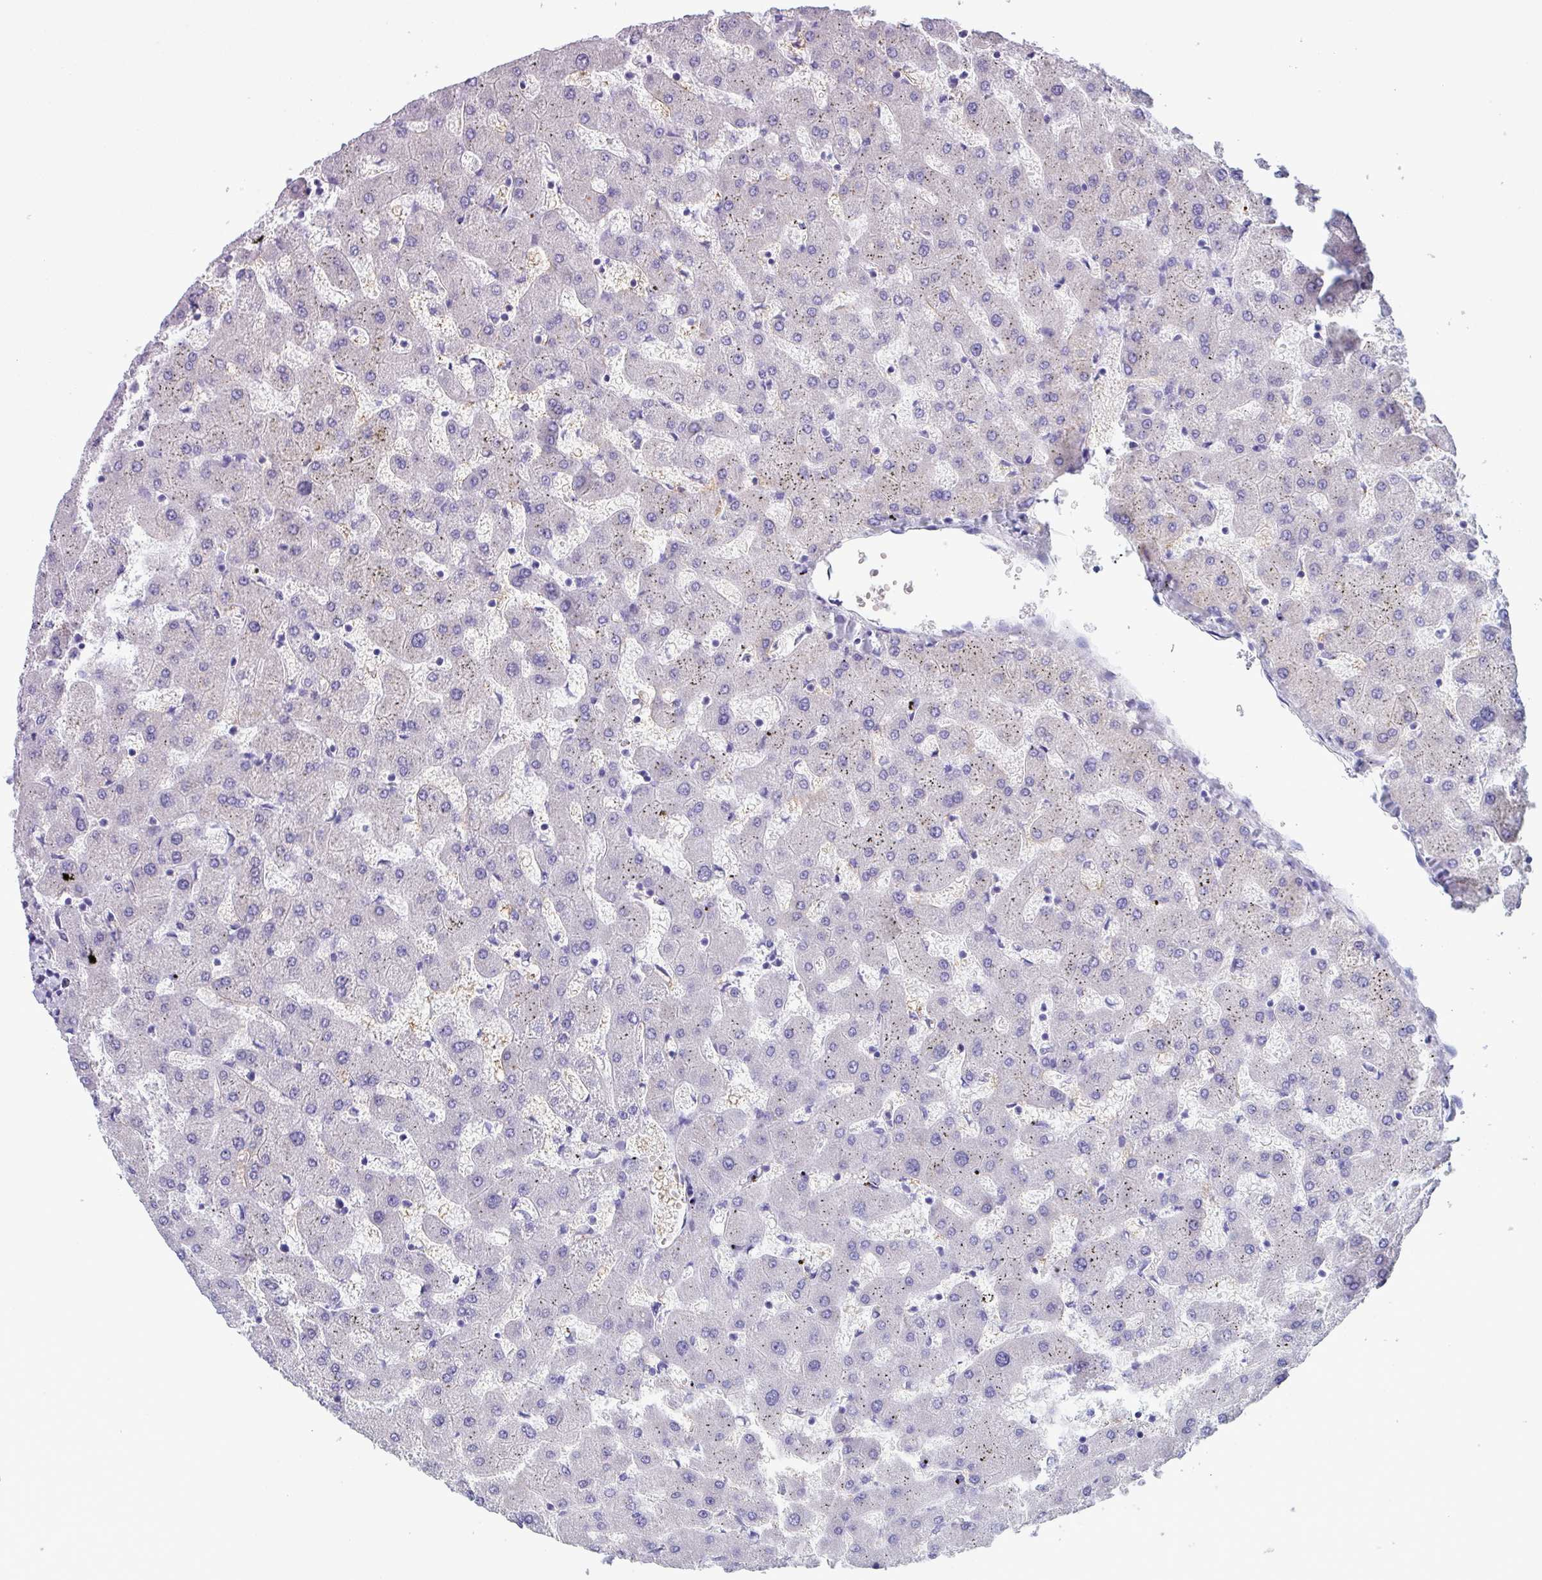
{"staining": {"intensity": "negative", "quantity": "none", "location": "none"}, "tissue": "liver", "cell_type": "Cholangiocytes", "image_type": "normal", "snomed": [{"axis": "morphology", "description": "Normal tissue, NOS"}, {"axis": "topography", "description": "Liver"}], "caption": "The image reveals no staining of cholangiocytes in normal liver. The staining was performed using DAB (3,3'-diaminobenzidine) to visualize the protein expression in brown, while the nuclei were stained in blue with hematoxylin (Magnification: 20x).", "gene": "C20orf27", "patient": {"sex": "female", "age": 63}}